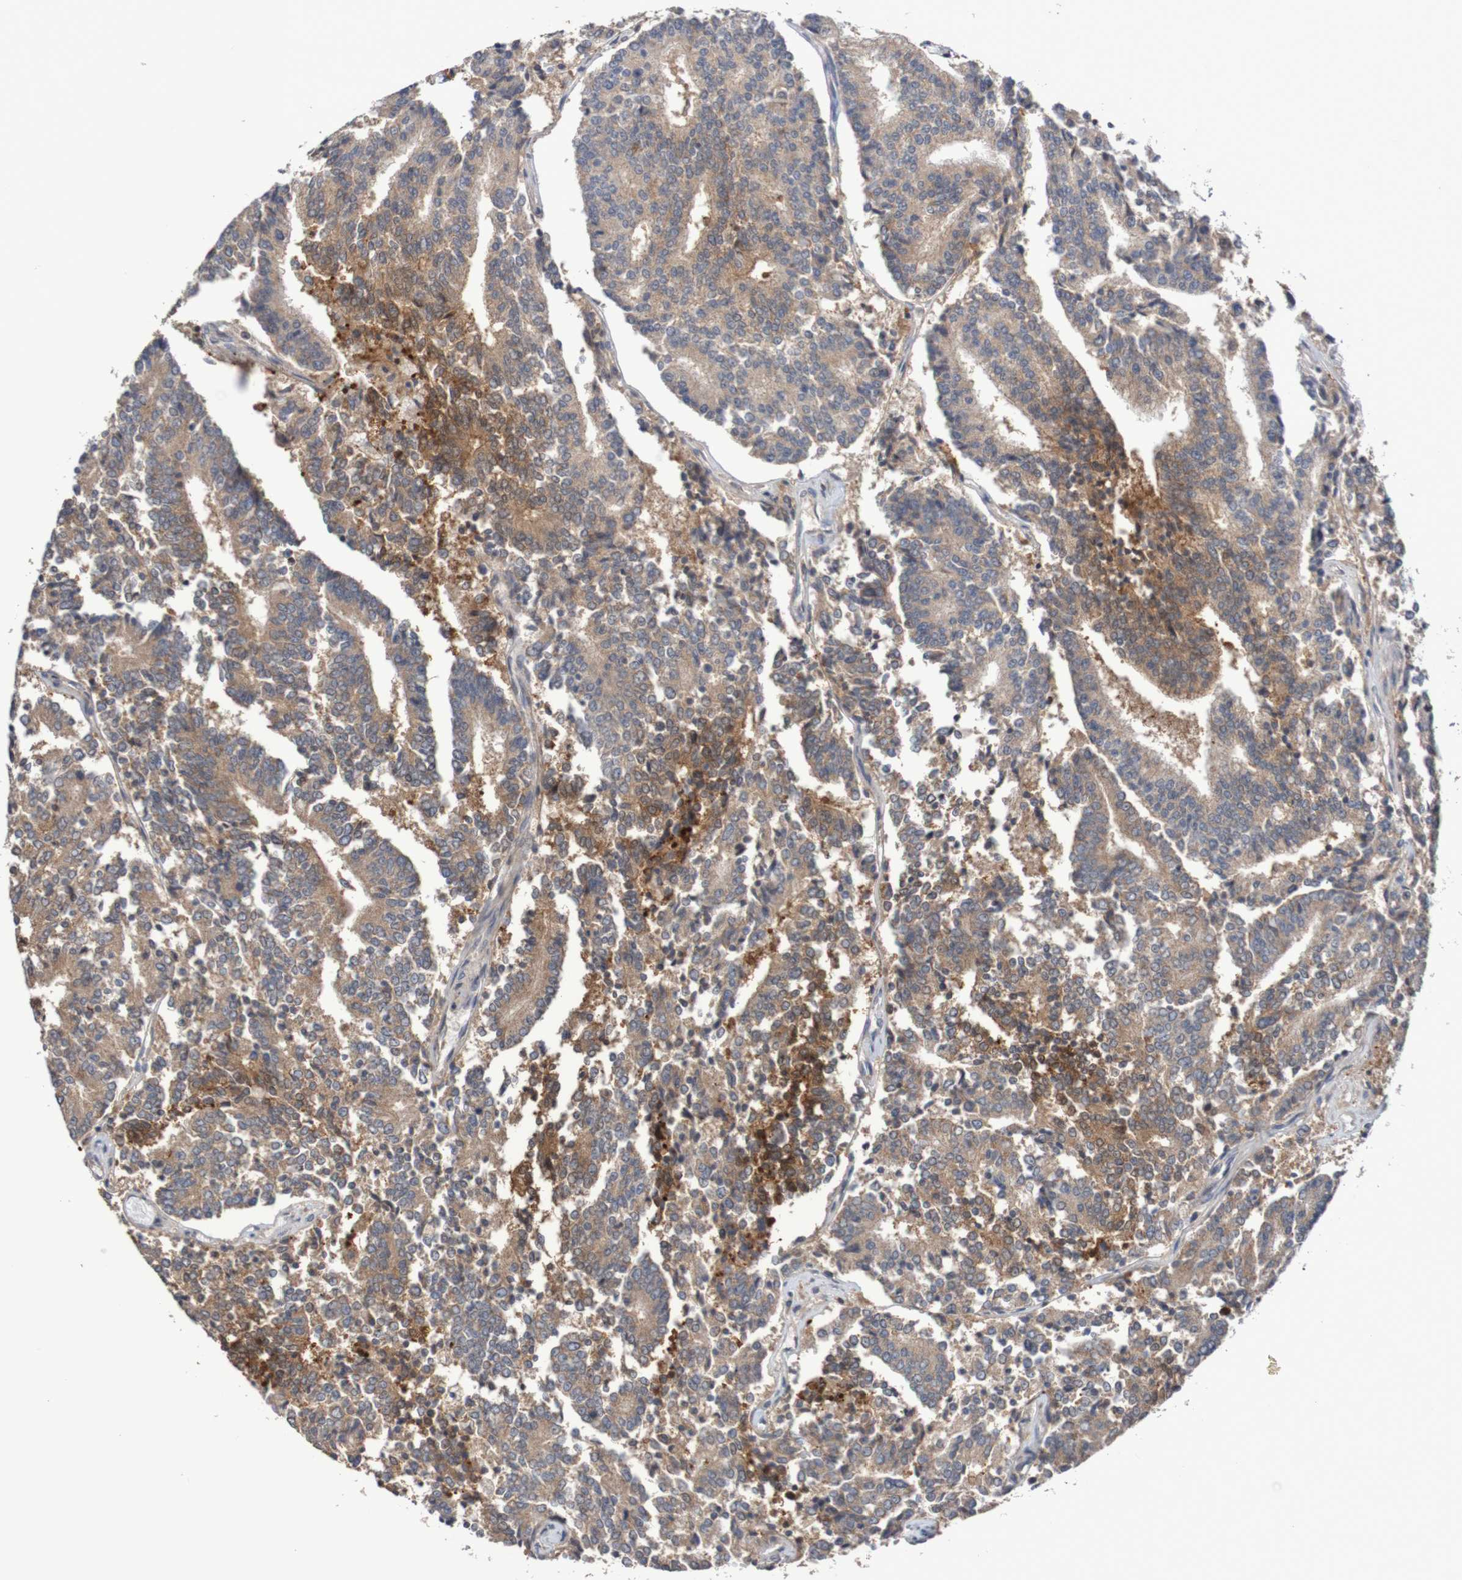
{"staining": {"intensity": "moderate", "quantity": "25%-75%", "location": "cytoplasmic/membranous"}, "tissue": "prostate cancer", "cell_type": "Tumor cells", "image_type": "cancer", "snomed": [{"axis": "morphology", "description": "Normal tissue, NOS"}, {"axis": "morphology", "description": "Adenocarcinoma, High grade"}, {"axis": "topography", "description": "Prostate"}, {"axis": "topography", "description": "Seminal veicle"}], "caption": "Tumor cells exhibit medium levels of moderate cytoplasmic/membranous positivity in about 25%-75% of cells in human prostate cancer (high-grade adenocarcinoma).", "gene": "C3orf18", "patient": {"sex": "male", "age": 55}}